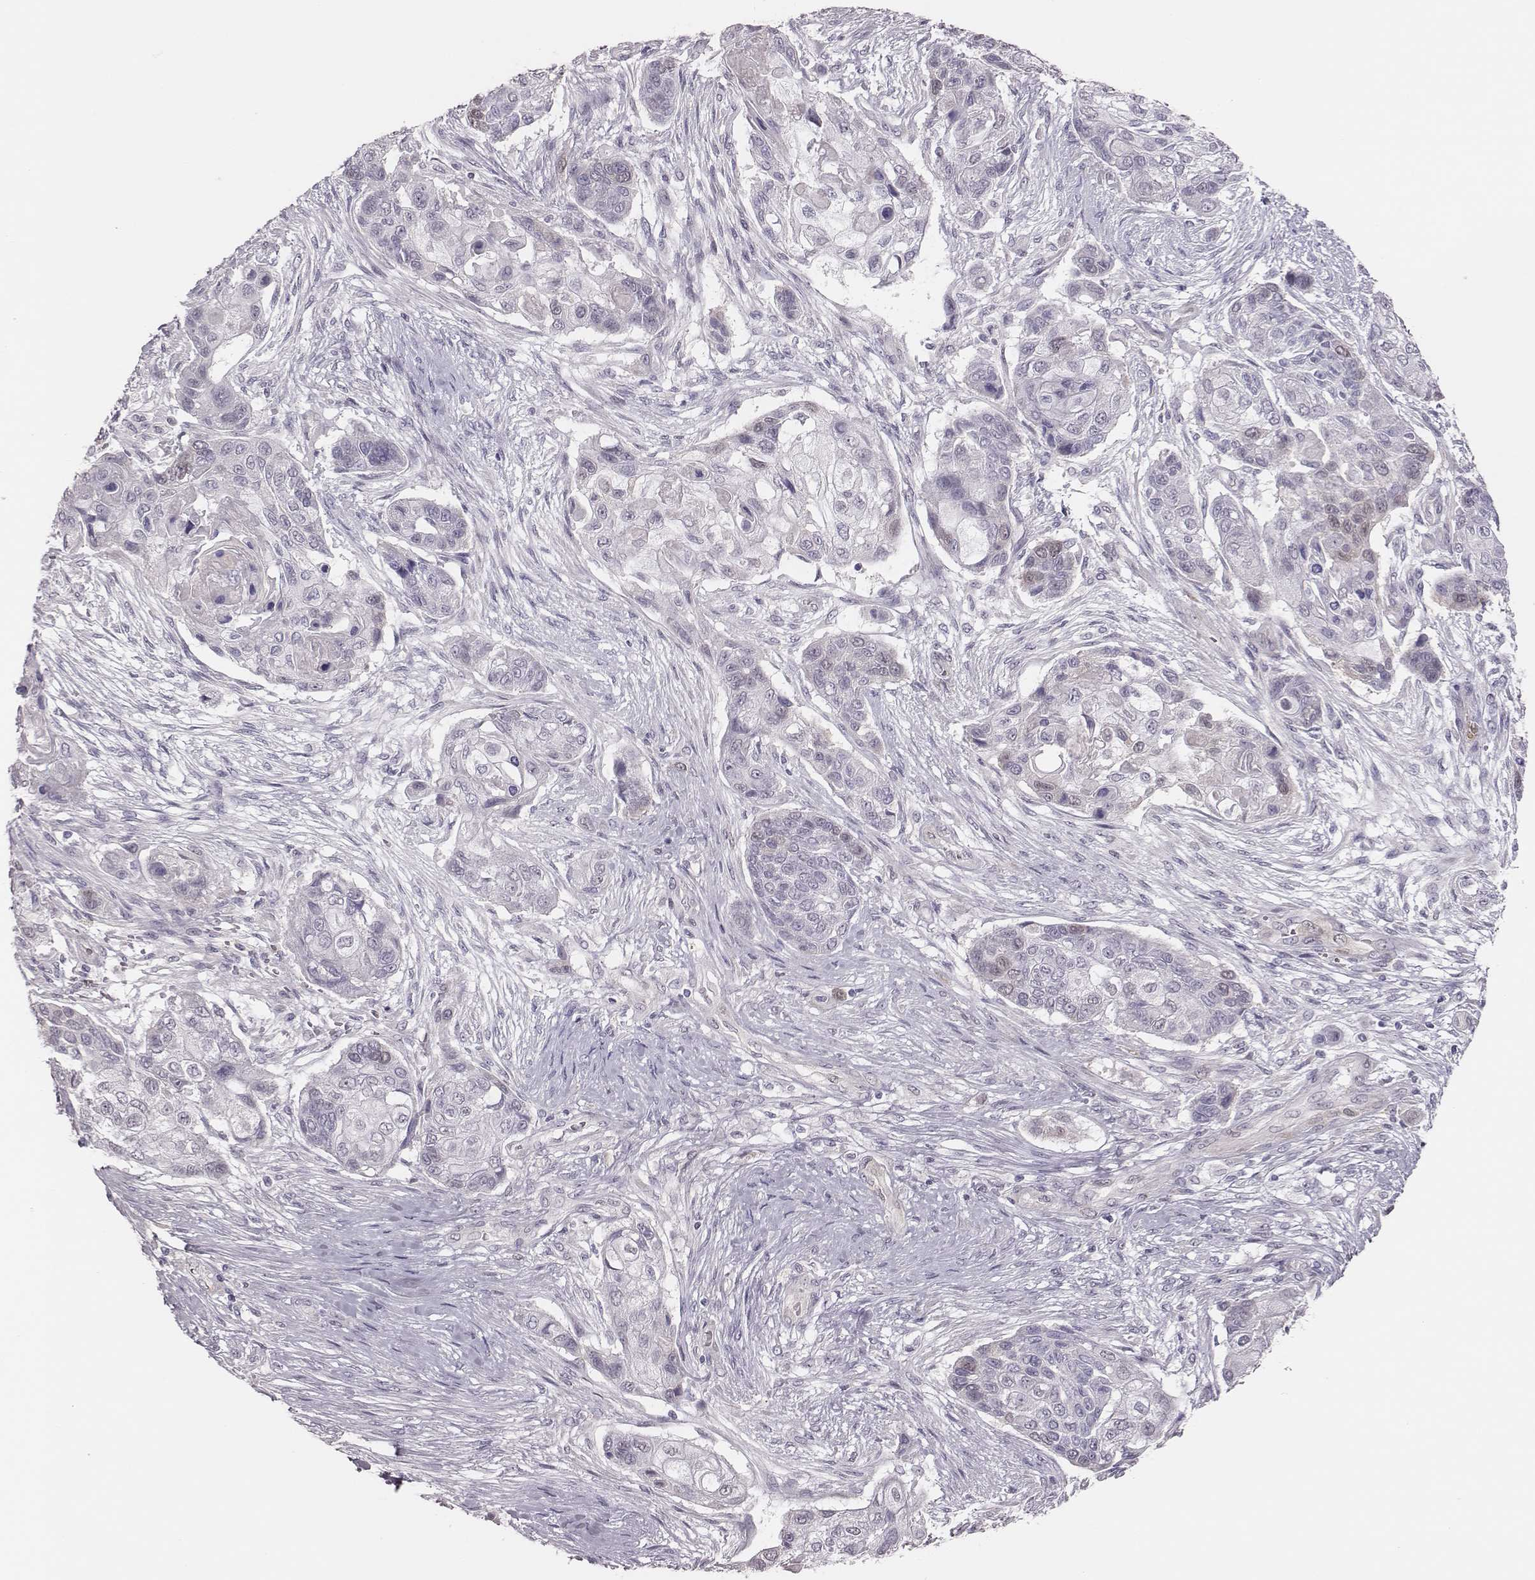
{"staining": {"intensity": "negative", "quantity": "none", "location": "none"}, "tissue": "lung cancer", "cell_type": "Tumor cells", "image_type": "cancer", "snomed": [{"axis": "morphology", "description": "Squamous cell carcinoma, NOS"}, {"axis": "topography", "description": "Lung"}], "caption": "An immunohistochemistry photomicrograph of lung cancer (squamous cell carcinoma) is shown. There is no staining in tumor cells of lung cancer (squamous cell carcinoma).", "gene": "PBK", "patient": {"sex": "male", "age": 69}}